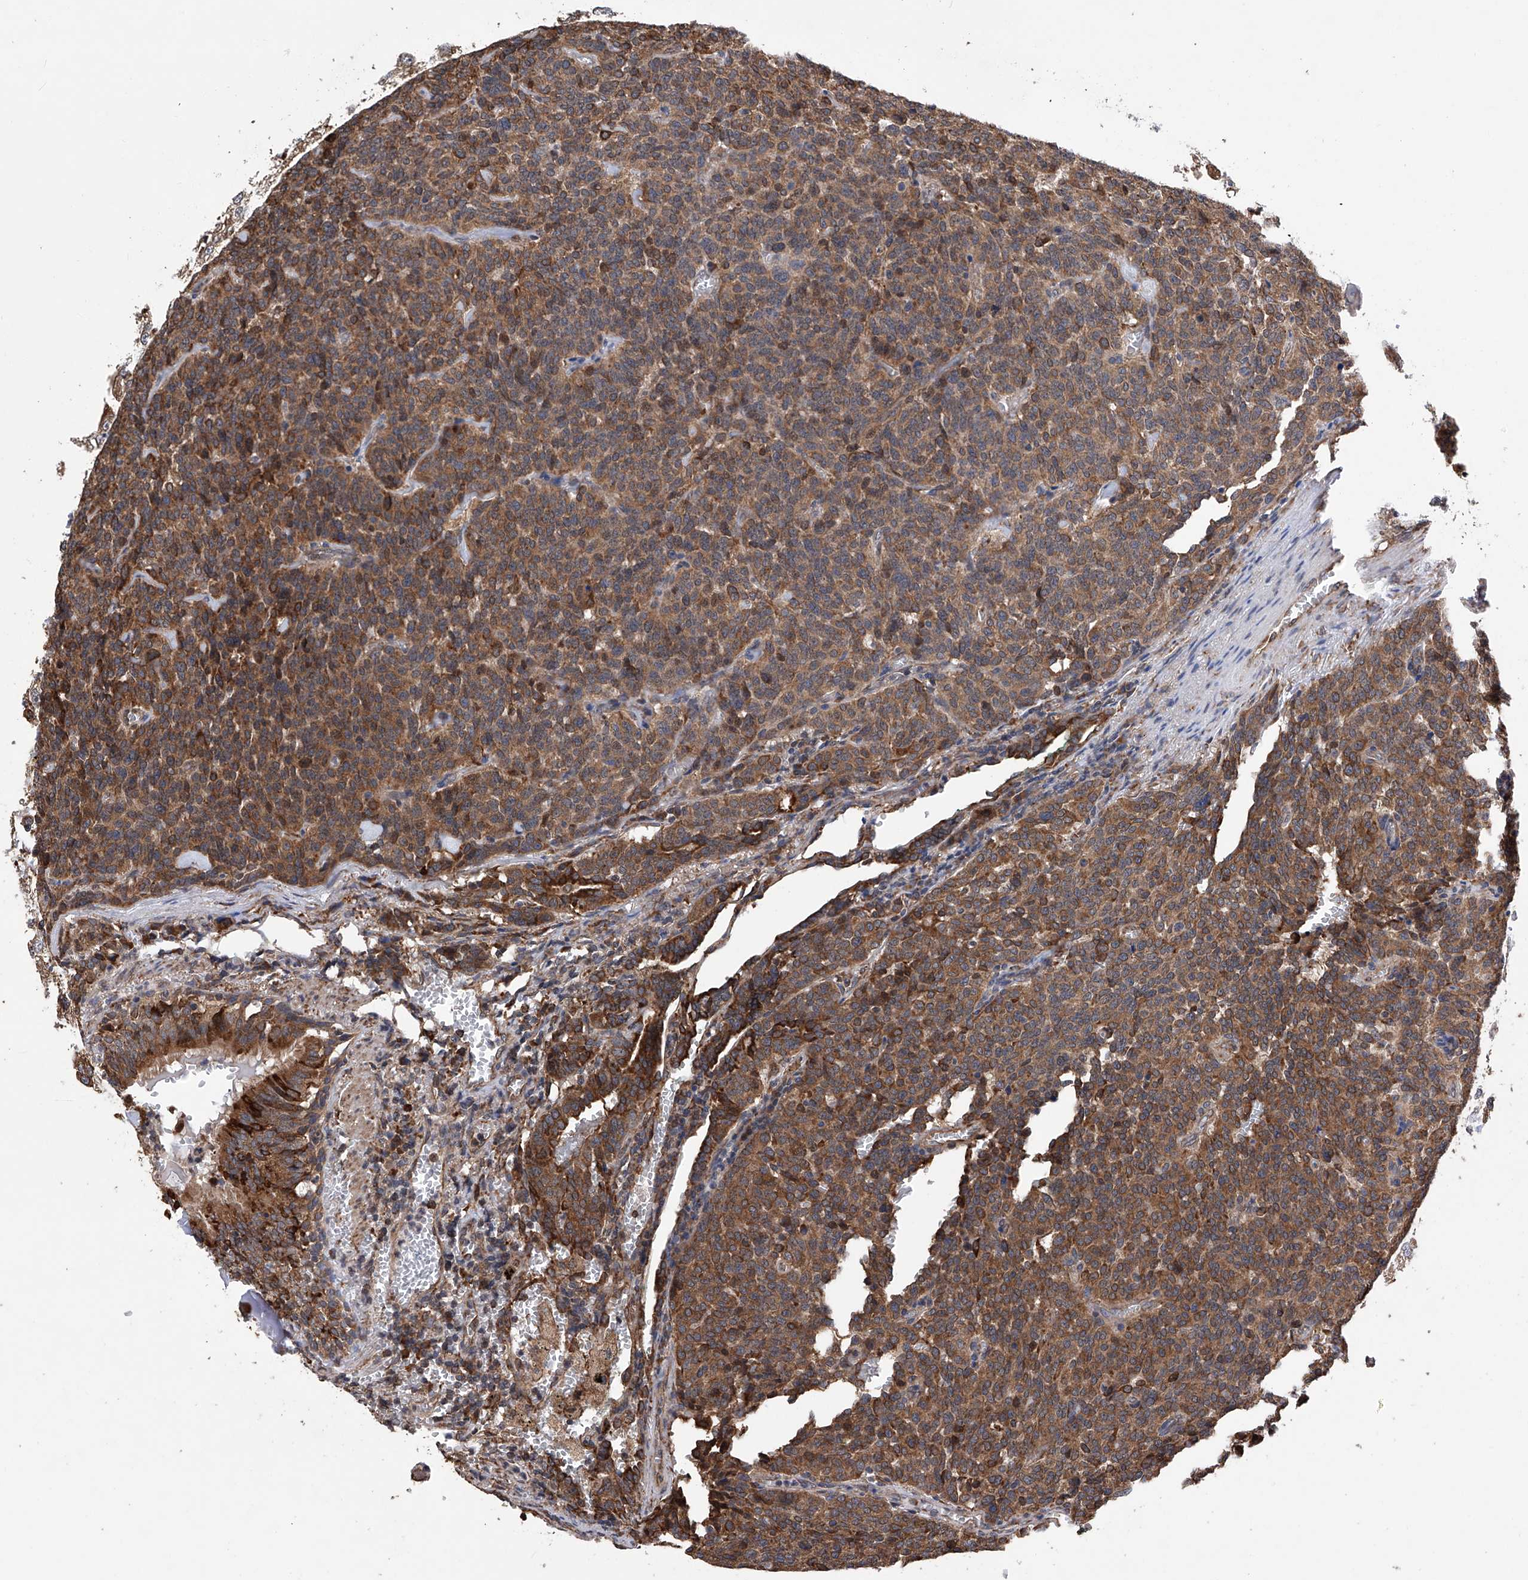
{"staining": {"intensity": "moderate", "quantity": ">75%", "location": "cytoplasmic/membranous"}, "tissue": "carcinoid", "cell_type": "Tumor cells", "image_type": "cancer", "snomed": [{"axis": "morphology", "description": "Carcinoid, malignant, NOS"}, {"axis": "topography", "description": "Lung"}], "caption": "Brown immunohistochemical staining in carcinoid reveals moderate cytoplasmic/membranous positivity in approximately >75% of tumor cells.", "gene": "DNAH8", "patient": {"sex": "female", "age": 46}}